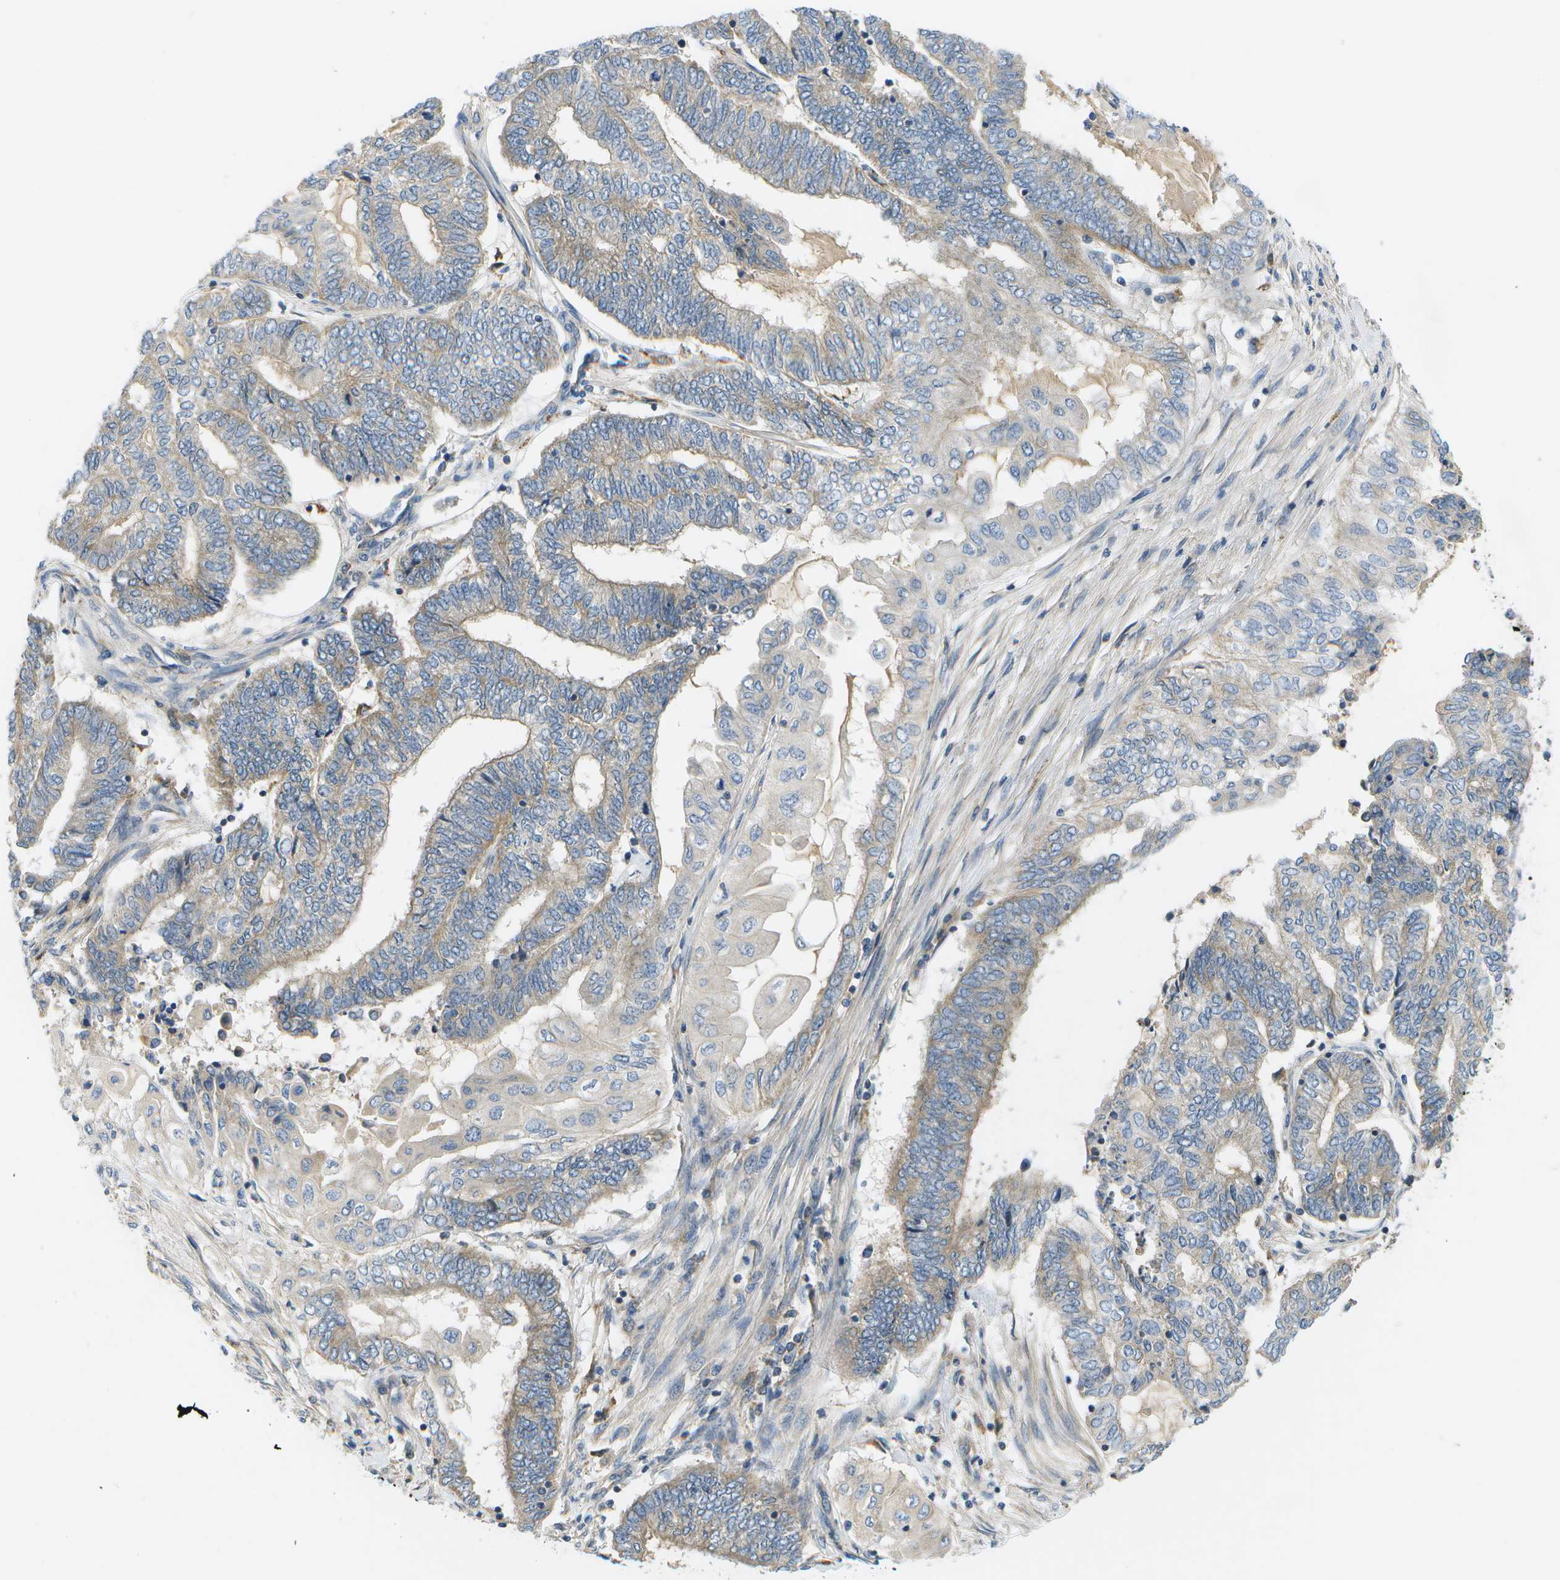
{"staining": {"intensity": "weak", "quantity": "<25%", "location": "cytoplasmic/membranous"}, "tissue": "endometrial cancer", "cell_type": "Tumor cells", "image_type": "cancer", "snomed": [{"axis": "morphology", "description": "Adenocarcinoma, NOS"}, {"axis": "topography", "description": "Uterus"}, {"axis": "topography", "description": "Endometrium"}], "caption": "An image of endometrial cancer stained for a protein shows no brown staining in tumor cells.", "gene": "SLC25A20", "patient": {"sex": "female", "age": 70}}